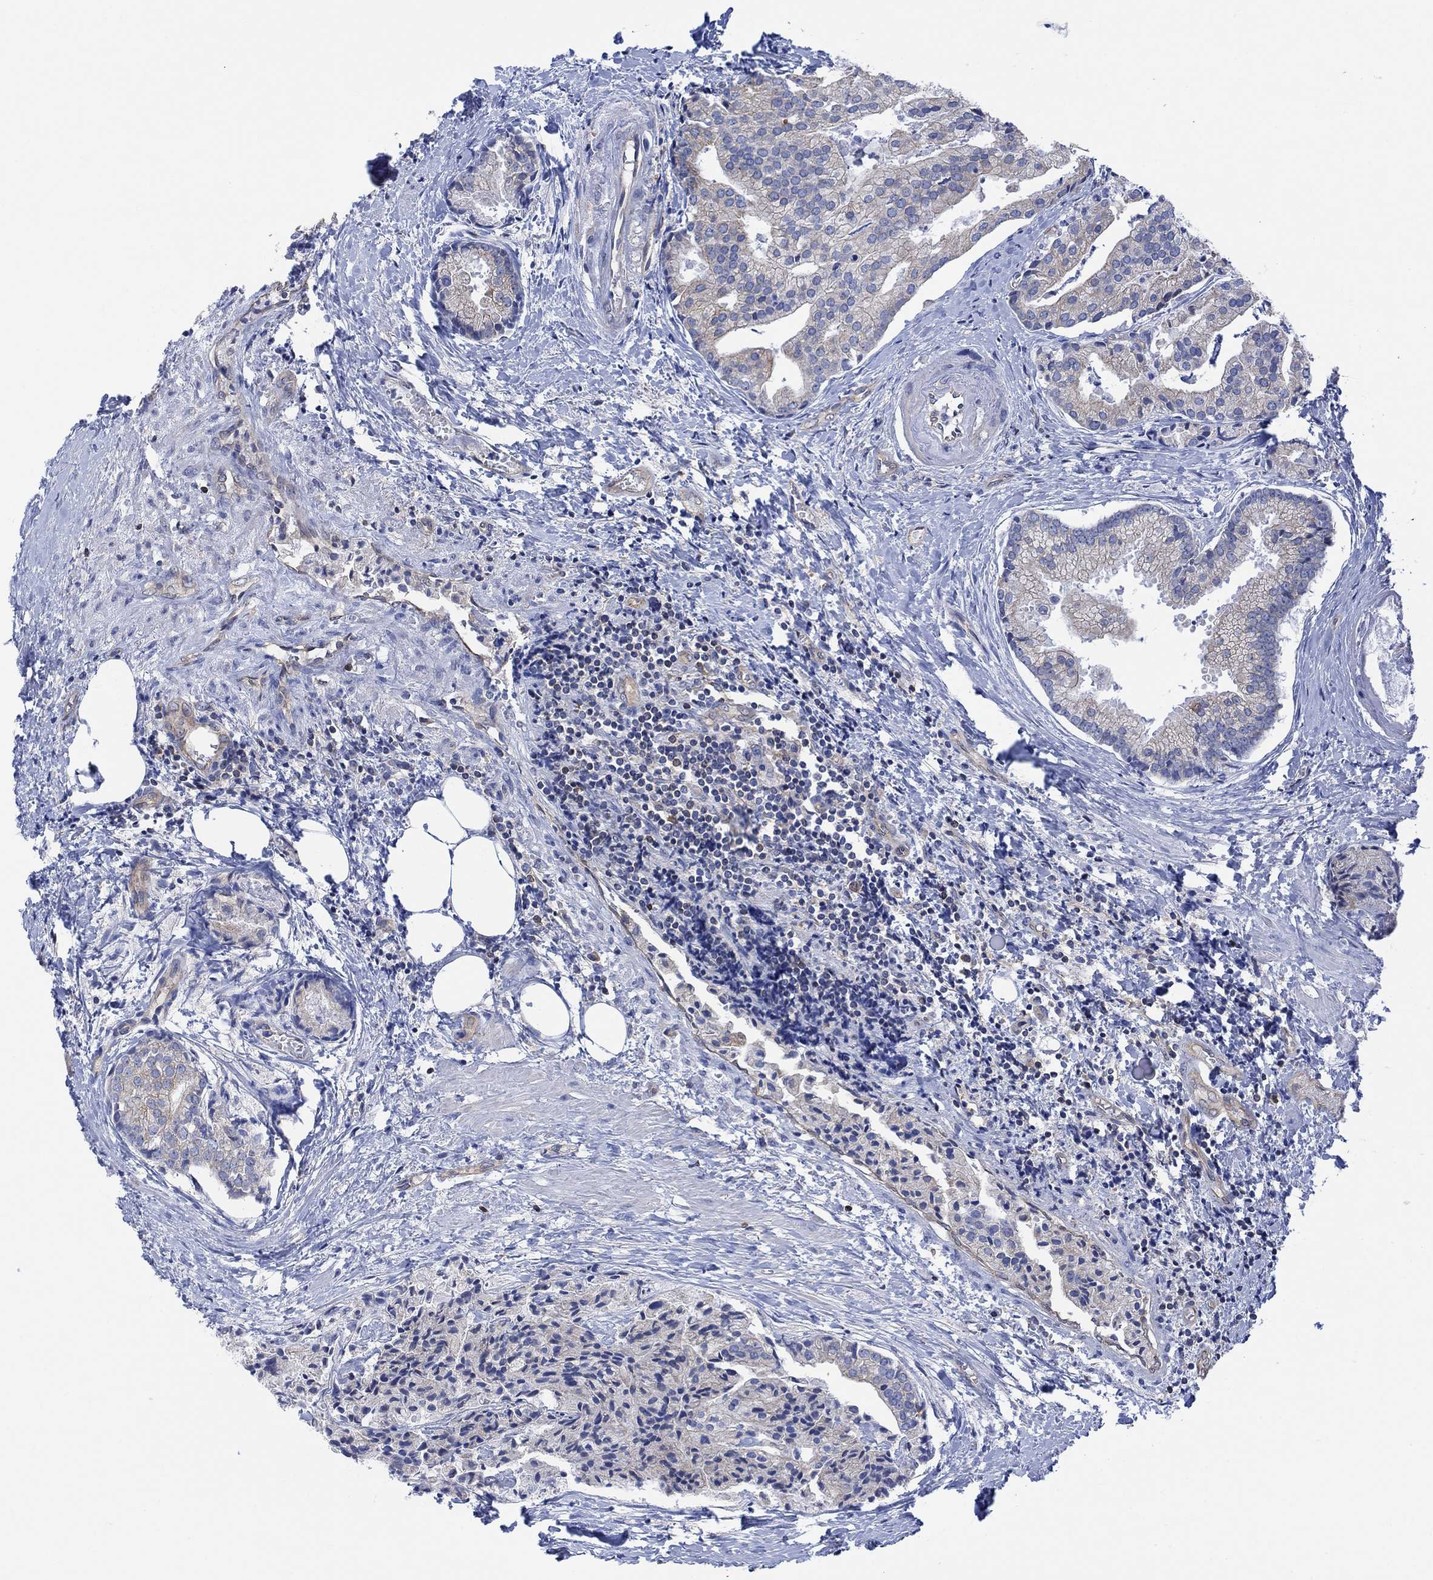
{"staining": {"intensity": "moderate", "quantity": "<25%", "location": "cytoplasmic/membranous"}, "tissue": "prostate cancer", "cell_type": "Tumor cells", "image_type": "cancer", "snomed": [{"axis": "morphology", "description": "Adenocarcinoma, NOS"}, {"axis": "topography", "description": "Prostate and seminal vesicle, NOS"}, {"axis": "topography", "description": "Prostate"}], "caption": "About <25% of tumor cells in human prostate cancer (adenocarcinoma) demonstrate moderate cytoplasmic/membranous protein positivity as visualized by brown immunohistochemical staining.", "gene": "GBP5", "patient": {"sex": "male", "age": 44}}